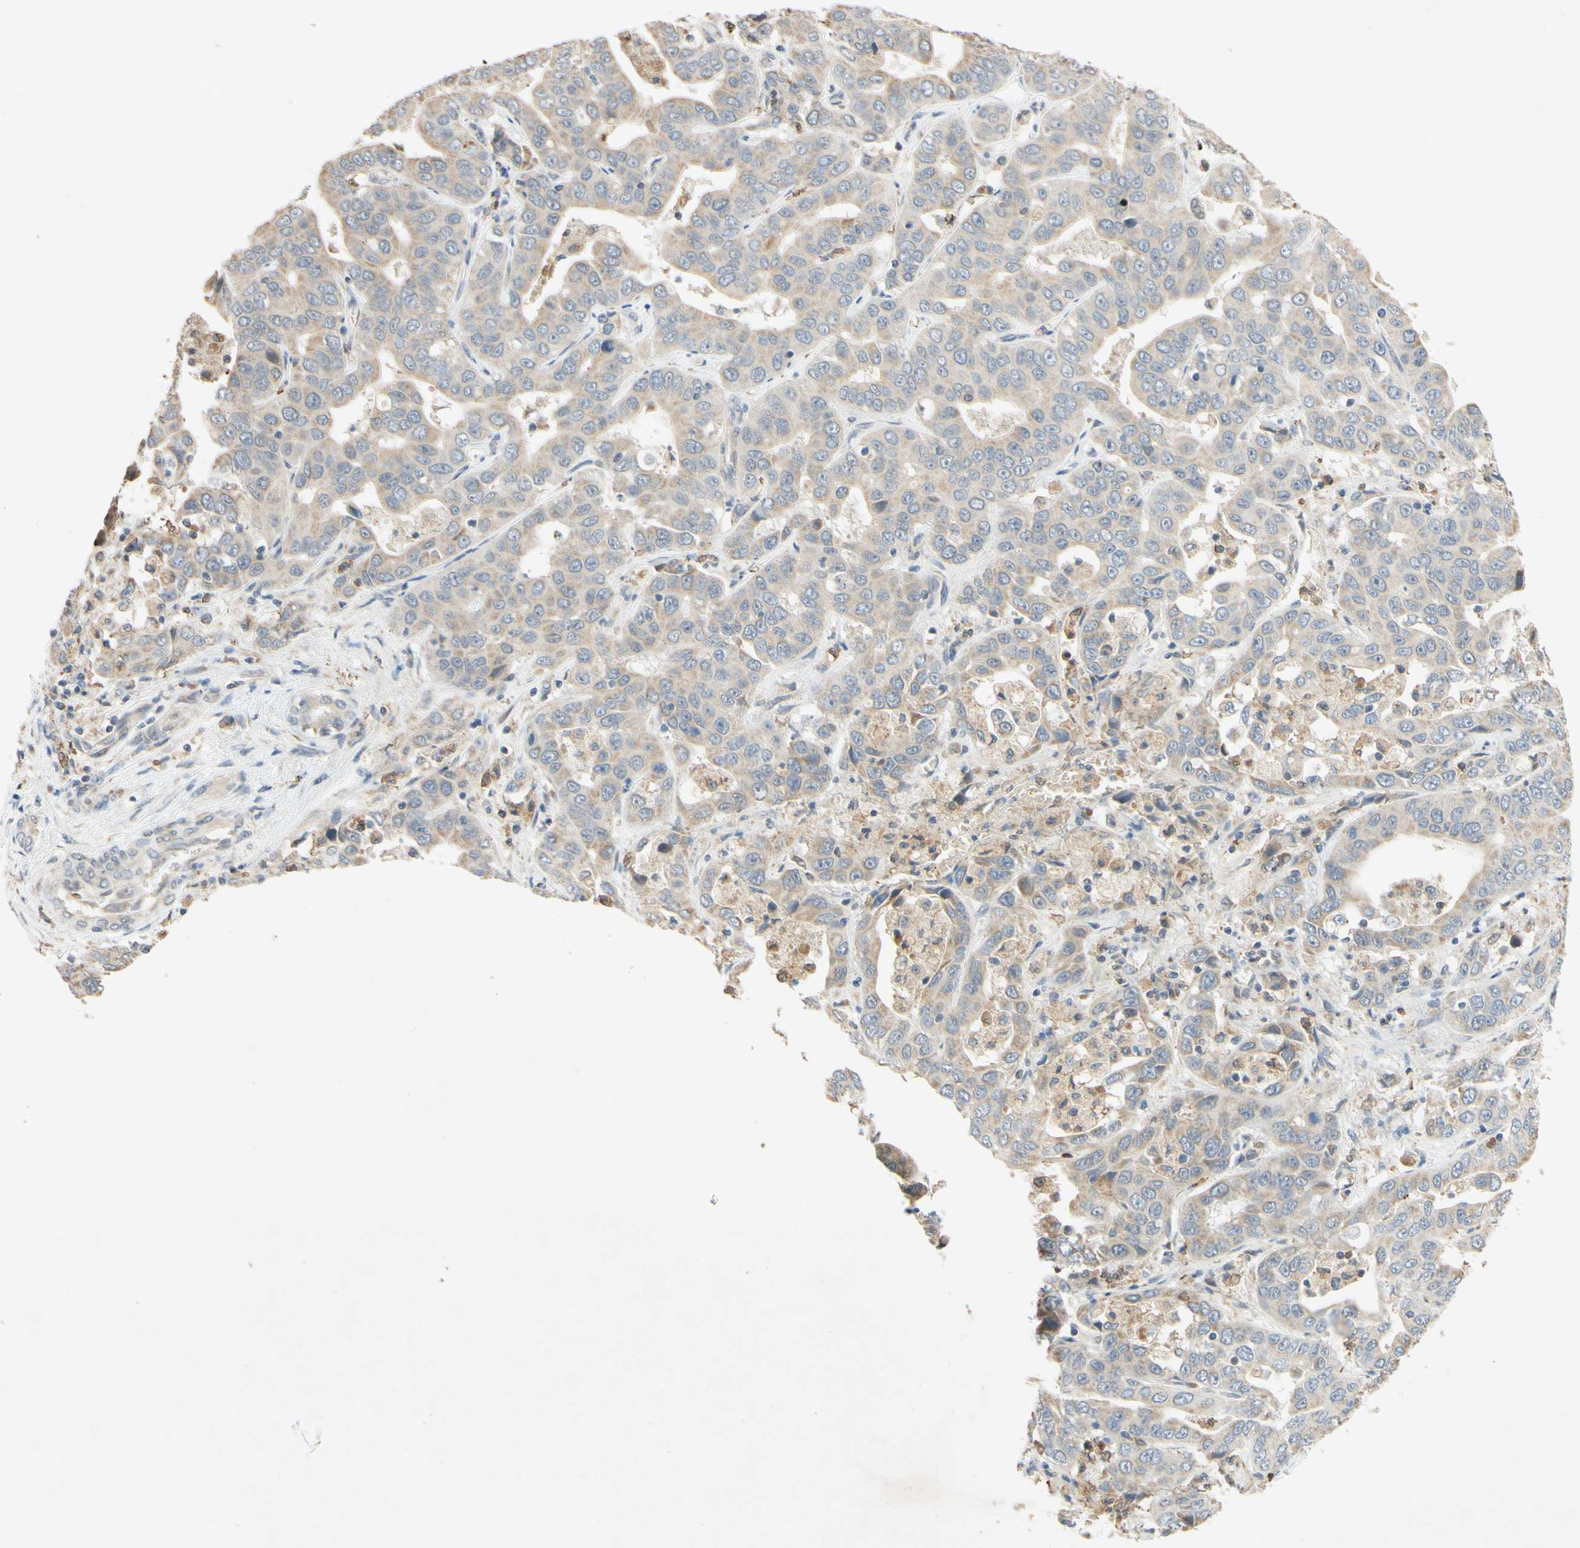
{"staining": {"intensity": "weak", "quantity": ">75%", "location": "cytoplasmic/membranous"}, "tissue": "liver cancer", "cell_type": "Tumor cells", "image_type": "cancer", "snomed": [{"axis": "morphology", "description": "Cholangiocarcinoma"}, {"axis": "topography", "description": "Liver"}], "caption": "Protein expression analysis of human cholangiocarcinoma (liver) reveals weak cytoplasmic/membranous positivity in approximately >75% of tumor cells. Using DAB (brown) and hematoxylin (blue) stains, captured at high magnification using brightfield microscopy.", "gene": "GATA1", "patient": {"sex": "female", "age": 52}}